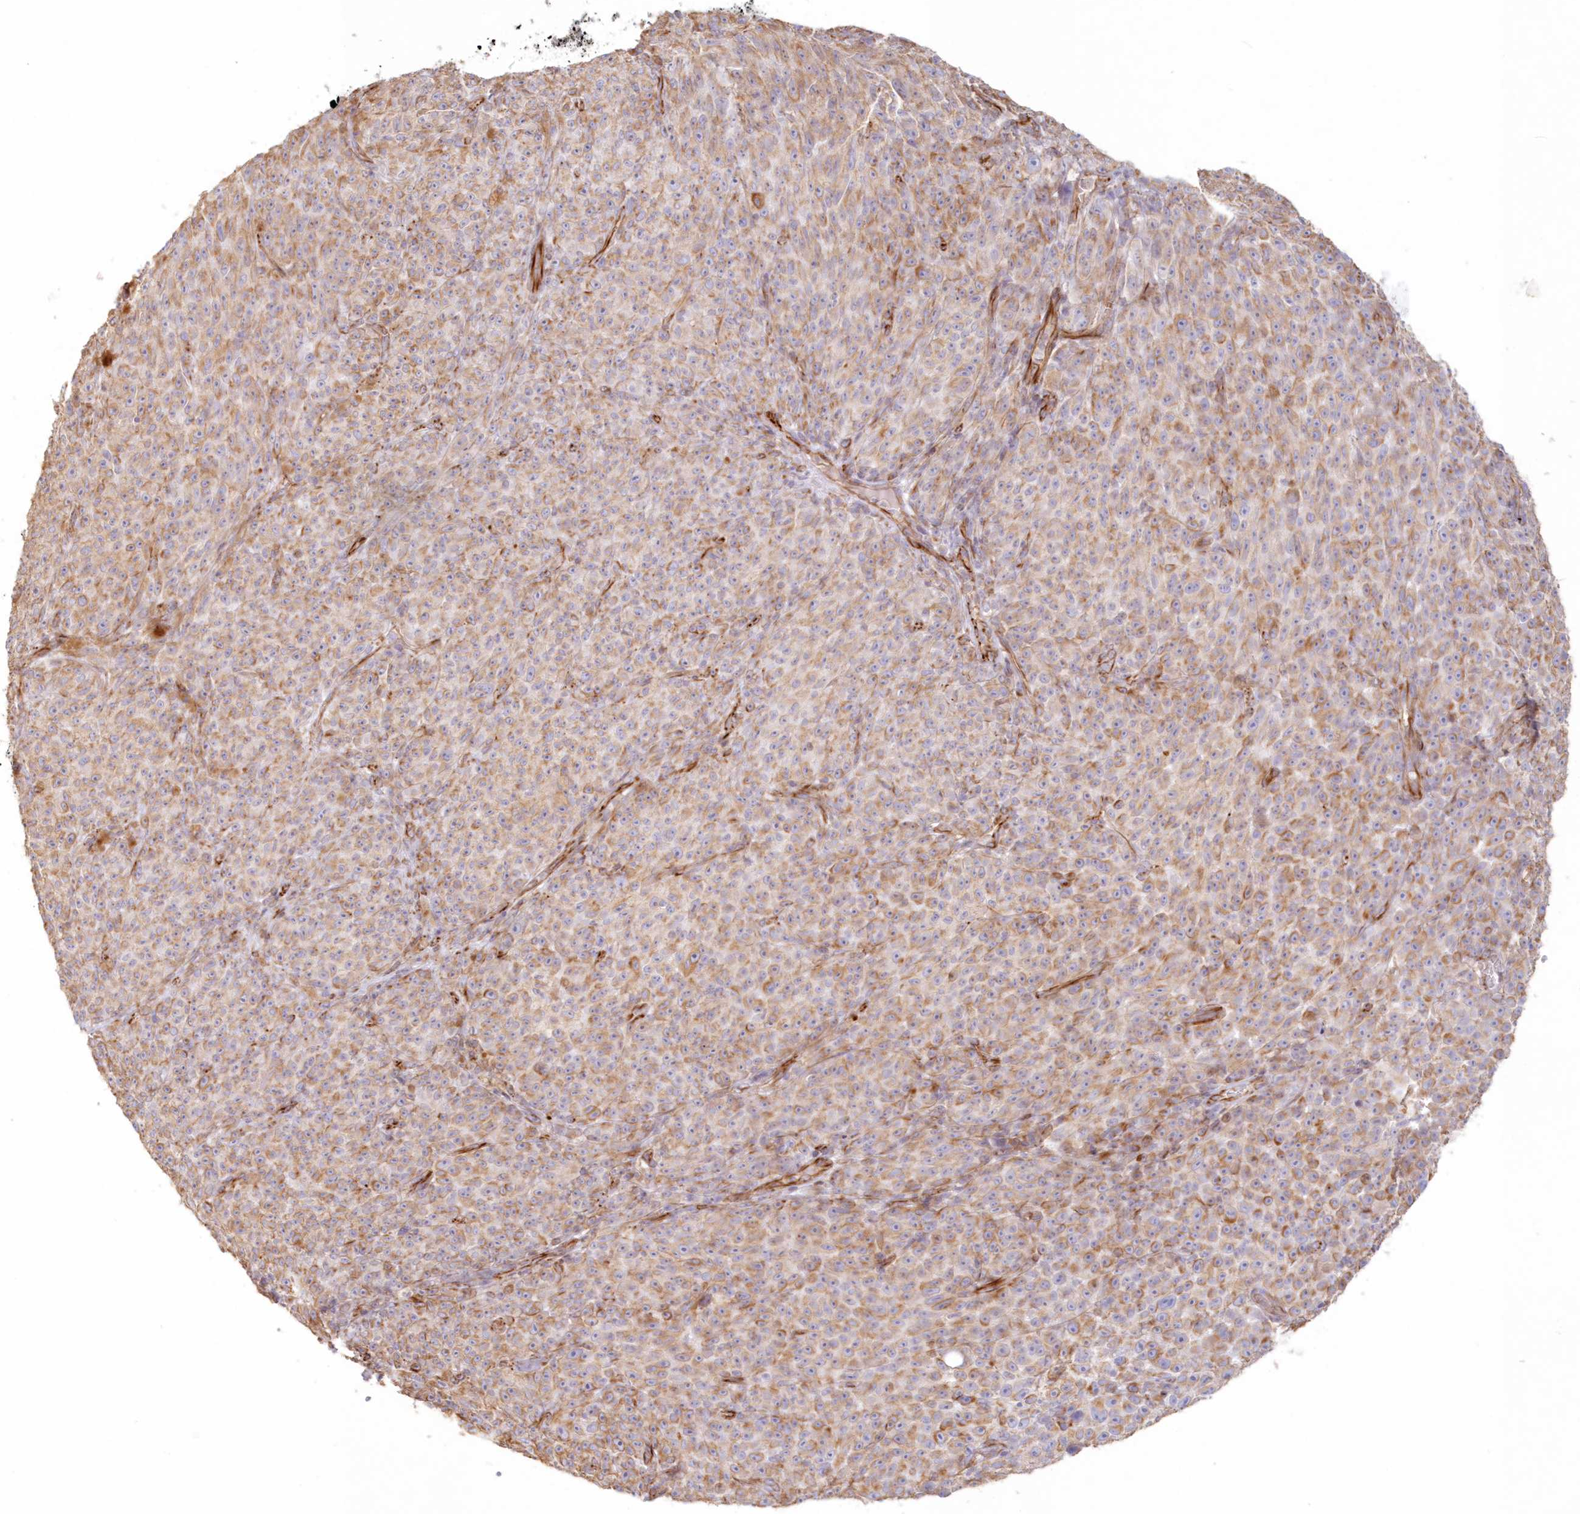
{"staining": {"intensity": "moderate", "quantity": "25%-75%", "location": "cytoplasmic/membranous"}, "tissue": "melanoma", "cell_type": "Tumor cells", "image_type": "cancer", "snomed": [{"axis": "morphology", "description": "Malignant melanoma, NOS"}, {"axis": "topography", "description": "Skin"}], "caption": "Protein expression by immunohistochemistry exhibits moderate cytoplasmic/membranous staining in about 25%-75% of tumor cells in melanoma.", "gene": "DMRTB1", "patient": {"sex": "female", "age": 82}}